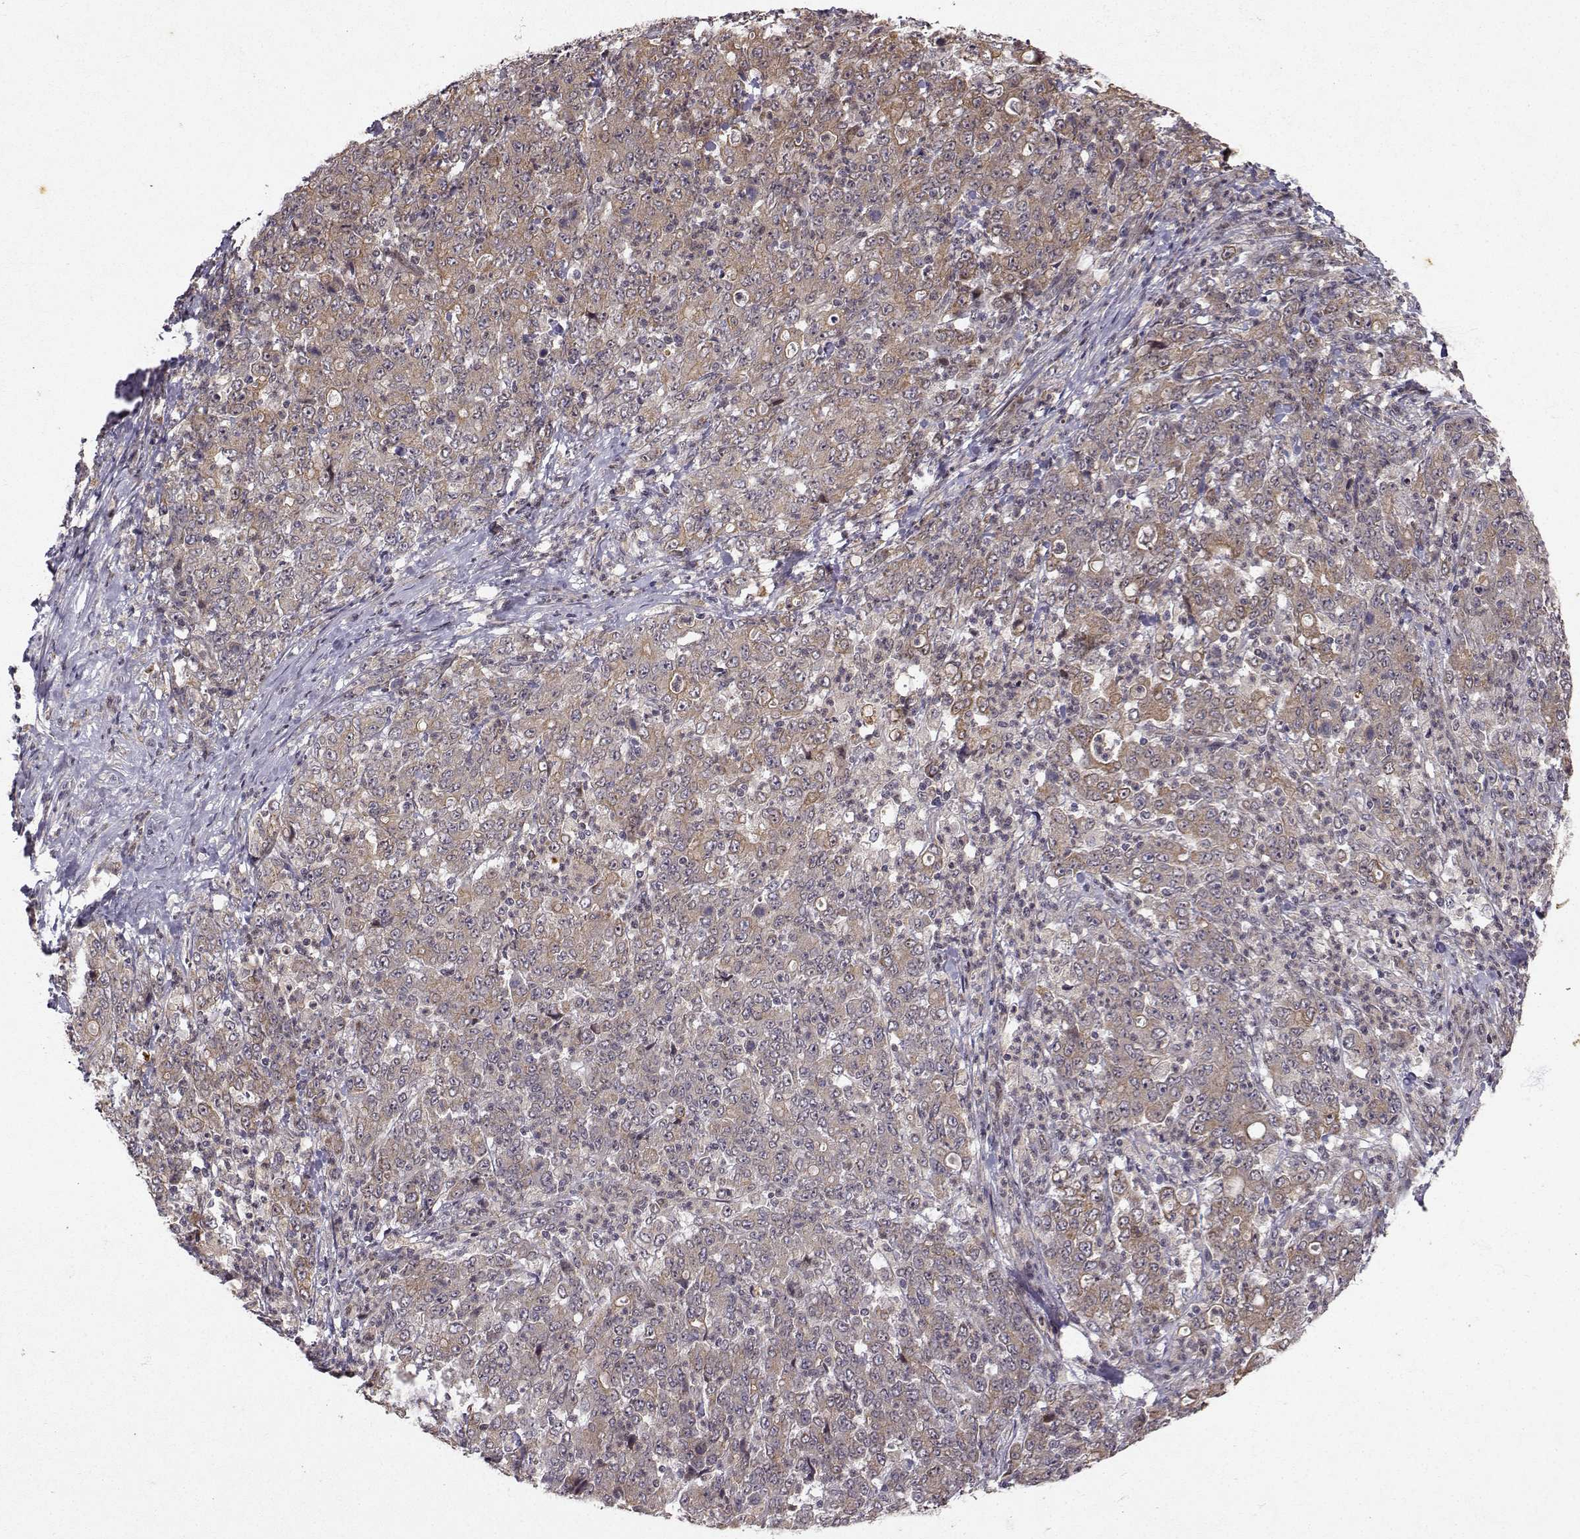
{"staining": {"intensity": "weak", "quantity": "25%-75%", "location": "cytoplasmic/membranous"}, "tissue": "stomach cancer", "cell_type": "Tumor cells", "image_type": "cancer", "snomed": [{"axis": "morphology", "description": "Adenocarcinoma, NOS"}, {"axis": "topography", "description": "Stomach, lower"}], "caption": "There is low levels of weak cytoplasmic/membranous staining in tumor cells of stomach adenocarcinoma, as demonstrated by immunohistochemical staining (brown color).", "gene": "APC", "patient": {"sex": "female", "age": 71}}